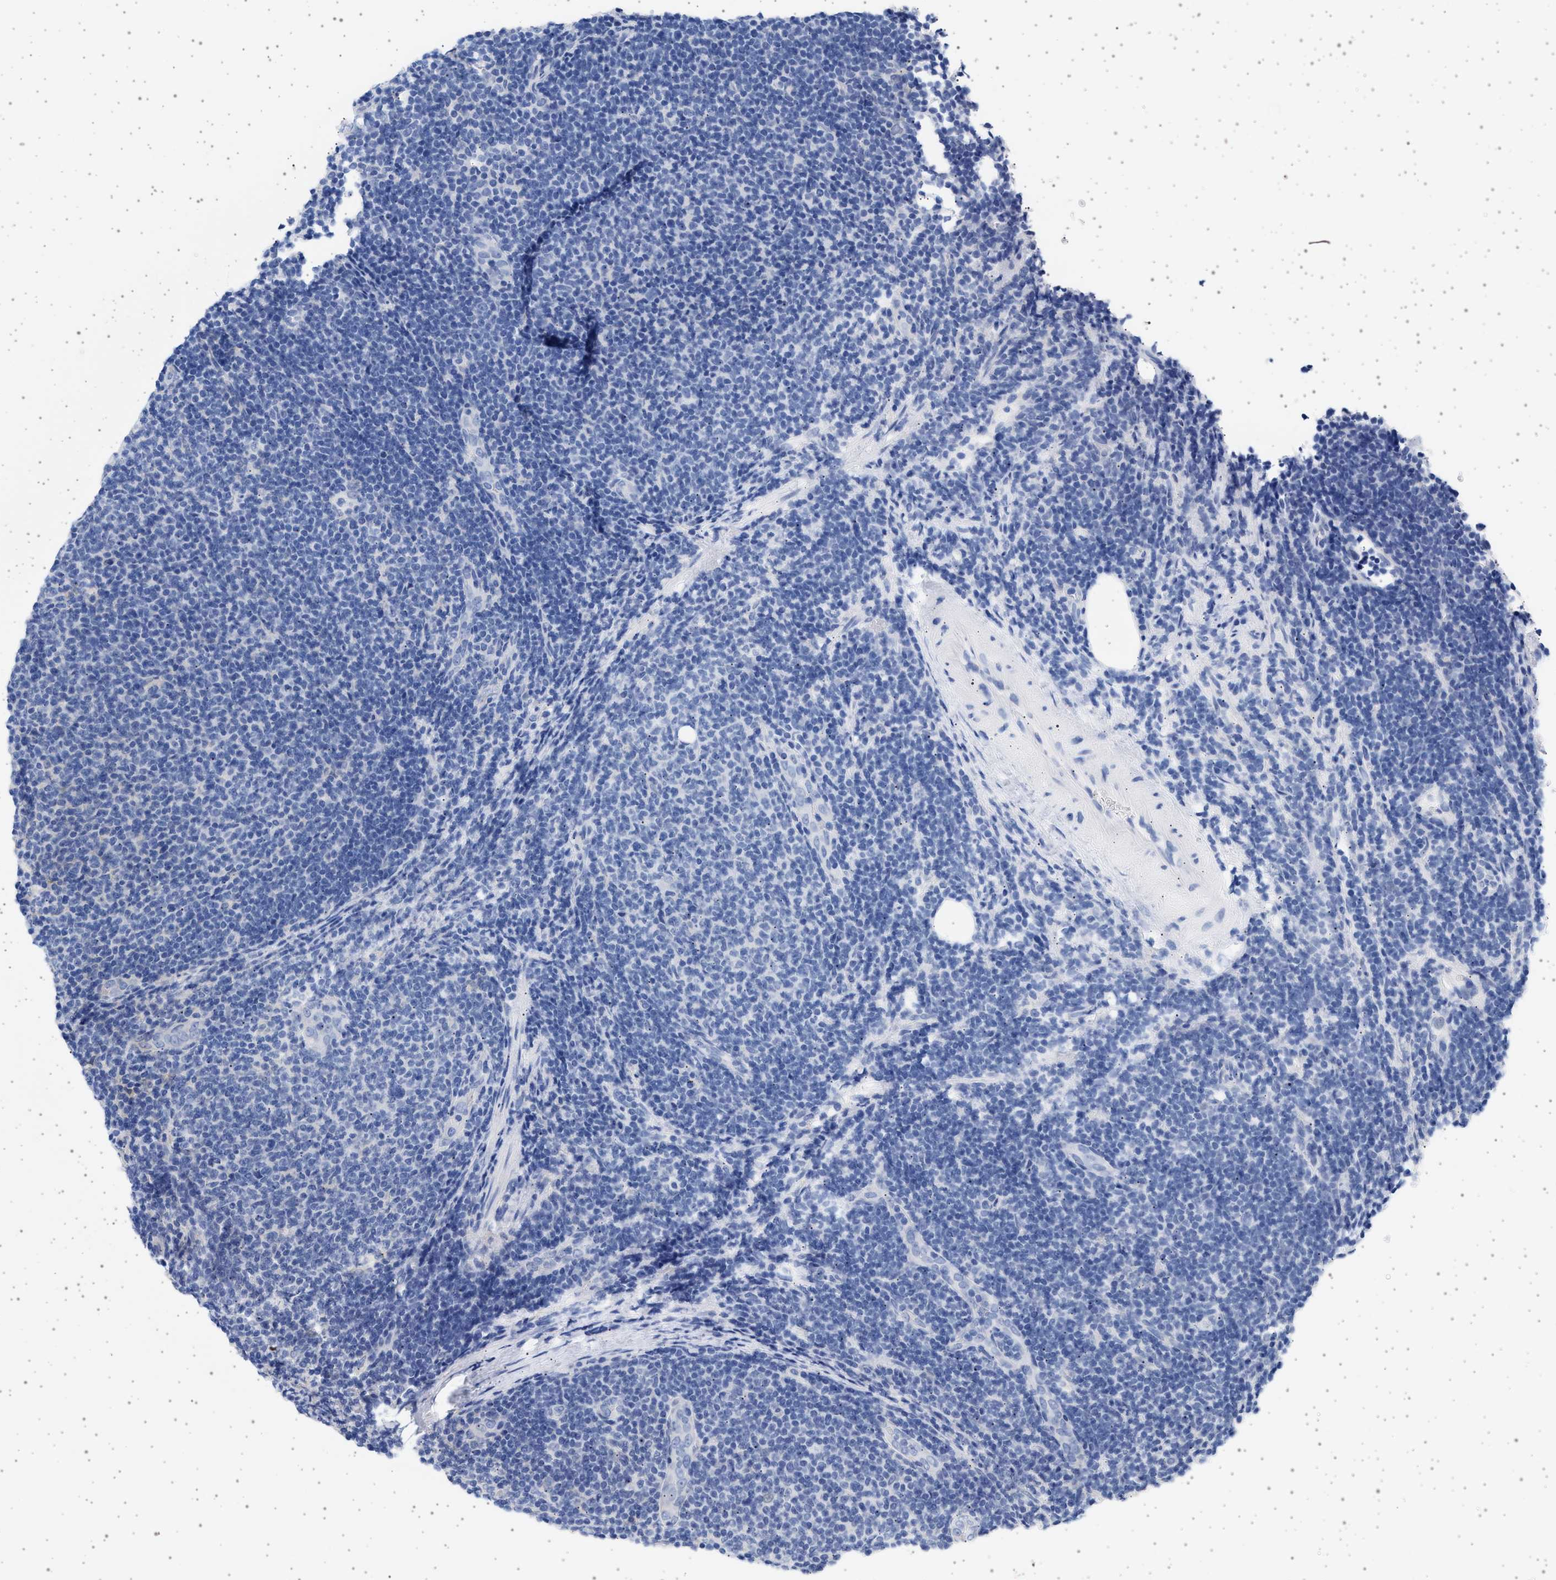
{"staining": {"intensity": "negative", "quantity": "none", "location": "none"}, "tissue": "lymphoma", "cell_type": "Tumor cells", "image_type": "cancer", "snomed": [{"axis": "morphology", "description": "Malignant lymphoma, non-Hodgkin's type, Low grade"}, {"axis": "topography", "description": "Lymph node"}], "caption": "Histopathology image shows no protein positivity in tumor cells of malignant lymphoma, non-Hodgkin's type (low-grade) tissue.", "gene": "TRMT10B", "patient": {"sex": "male", "age": 66}}